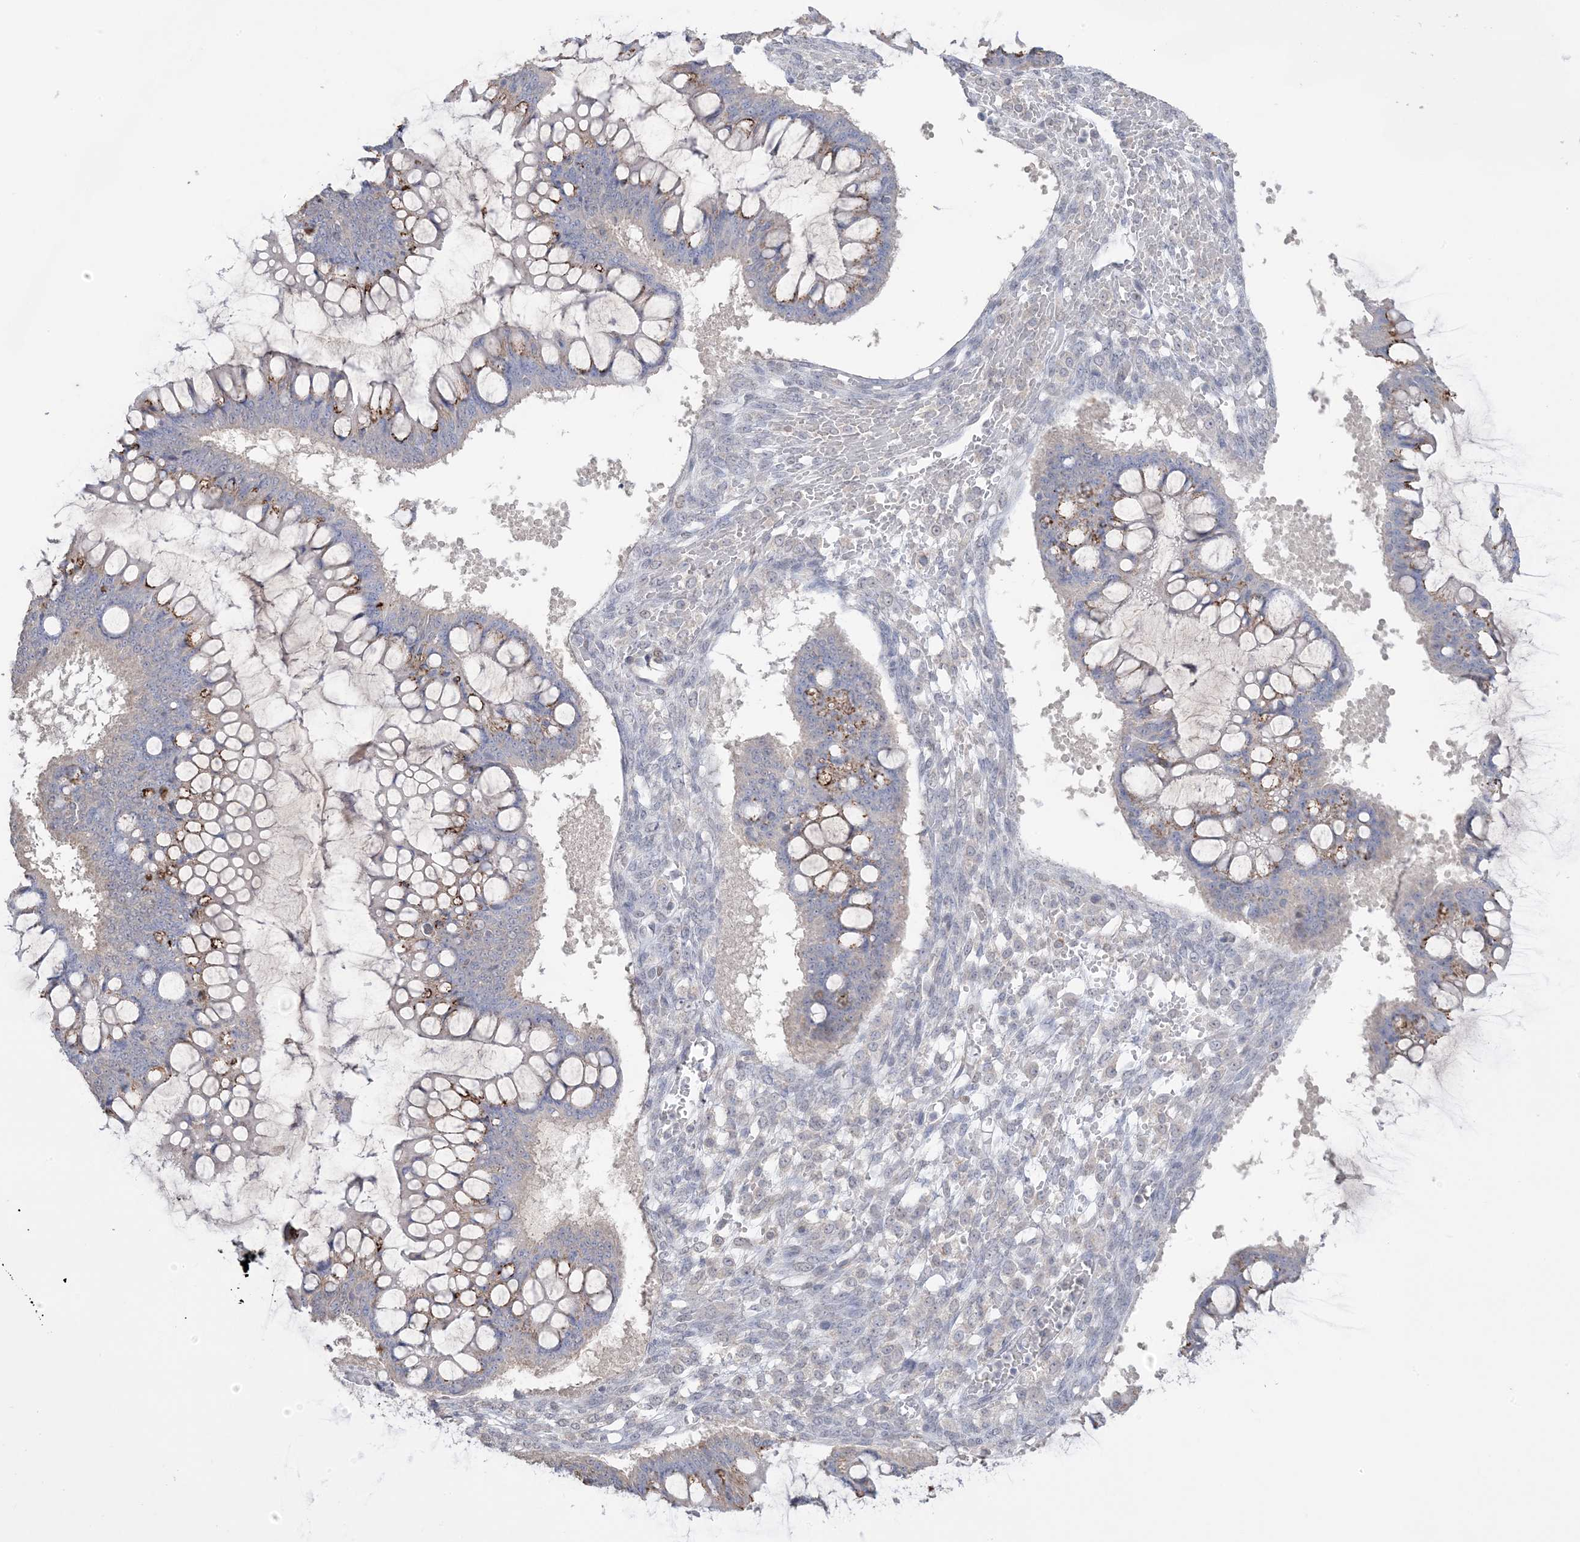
{"staining": {"intensity": "moderate", "quantity": "25%-75%", "location": "cytoplasmic/membranous"}, "tissue": "ovarian cancer", "cell_type": "Tumor cells", "image_type": "cancer", "snomed": [{"axis": "morphology", "description": "Cystadenocarcinoma, mucinous, NOS"}, {"axis": "topography", "description": "Ovary"}], "caption": "Brown immunohistochemical staining in human ovarian cancer demonstrates moderate cytoplasmic/membranous positivity in approximately 25%-75% of tumor cells. Using DAB (3,3'-diaminobenzidine) (brown) and hematoxylin (blue) stains, captured at high magnification using brightfield microscopy.", "gene": "XRN1", "patient": {"sex": "female", "age": 73}}